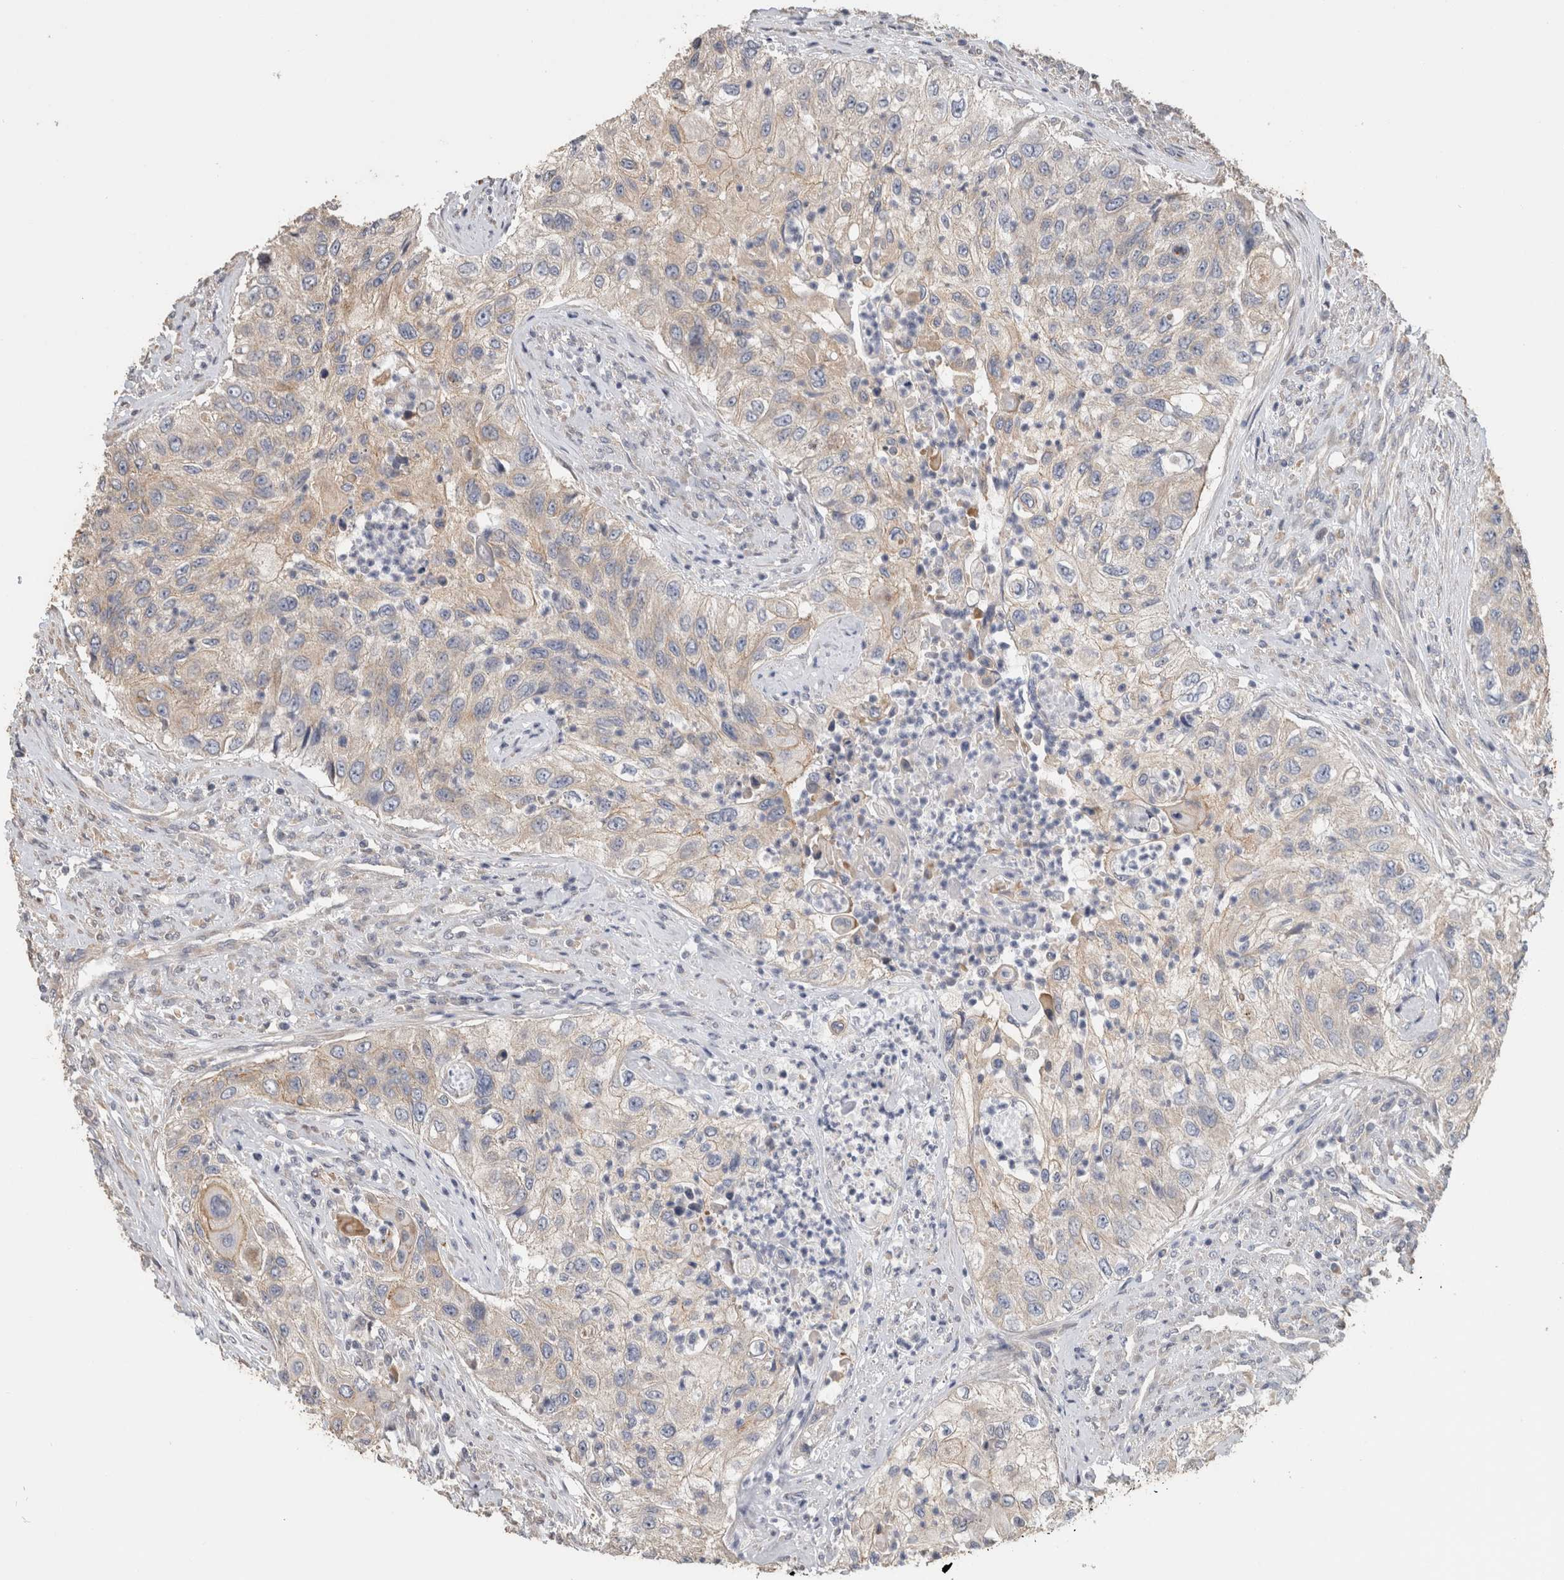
{"staining": {"intensity": "weak", "quantity": "<25%", "location": "cytoplasmic/membranous"}, "tissue": "urothelial cancer", "cell_type": "Tumor cells", "image_type": "cancer", "snomed": [{"axis": "morphology", "description": "Urothelial carcinoma, High grade"}, {"axis": "topography", "description": "Urinary bladder"}], "caption": "Tumor cells are negative for brown protein staining in urothelial carcinoma (high-grade).", "gene": "CLIP1", "patient": {"sex": "female", "age": 60}}